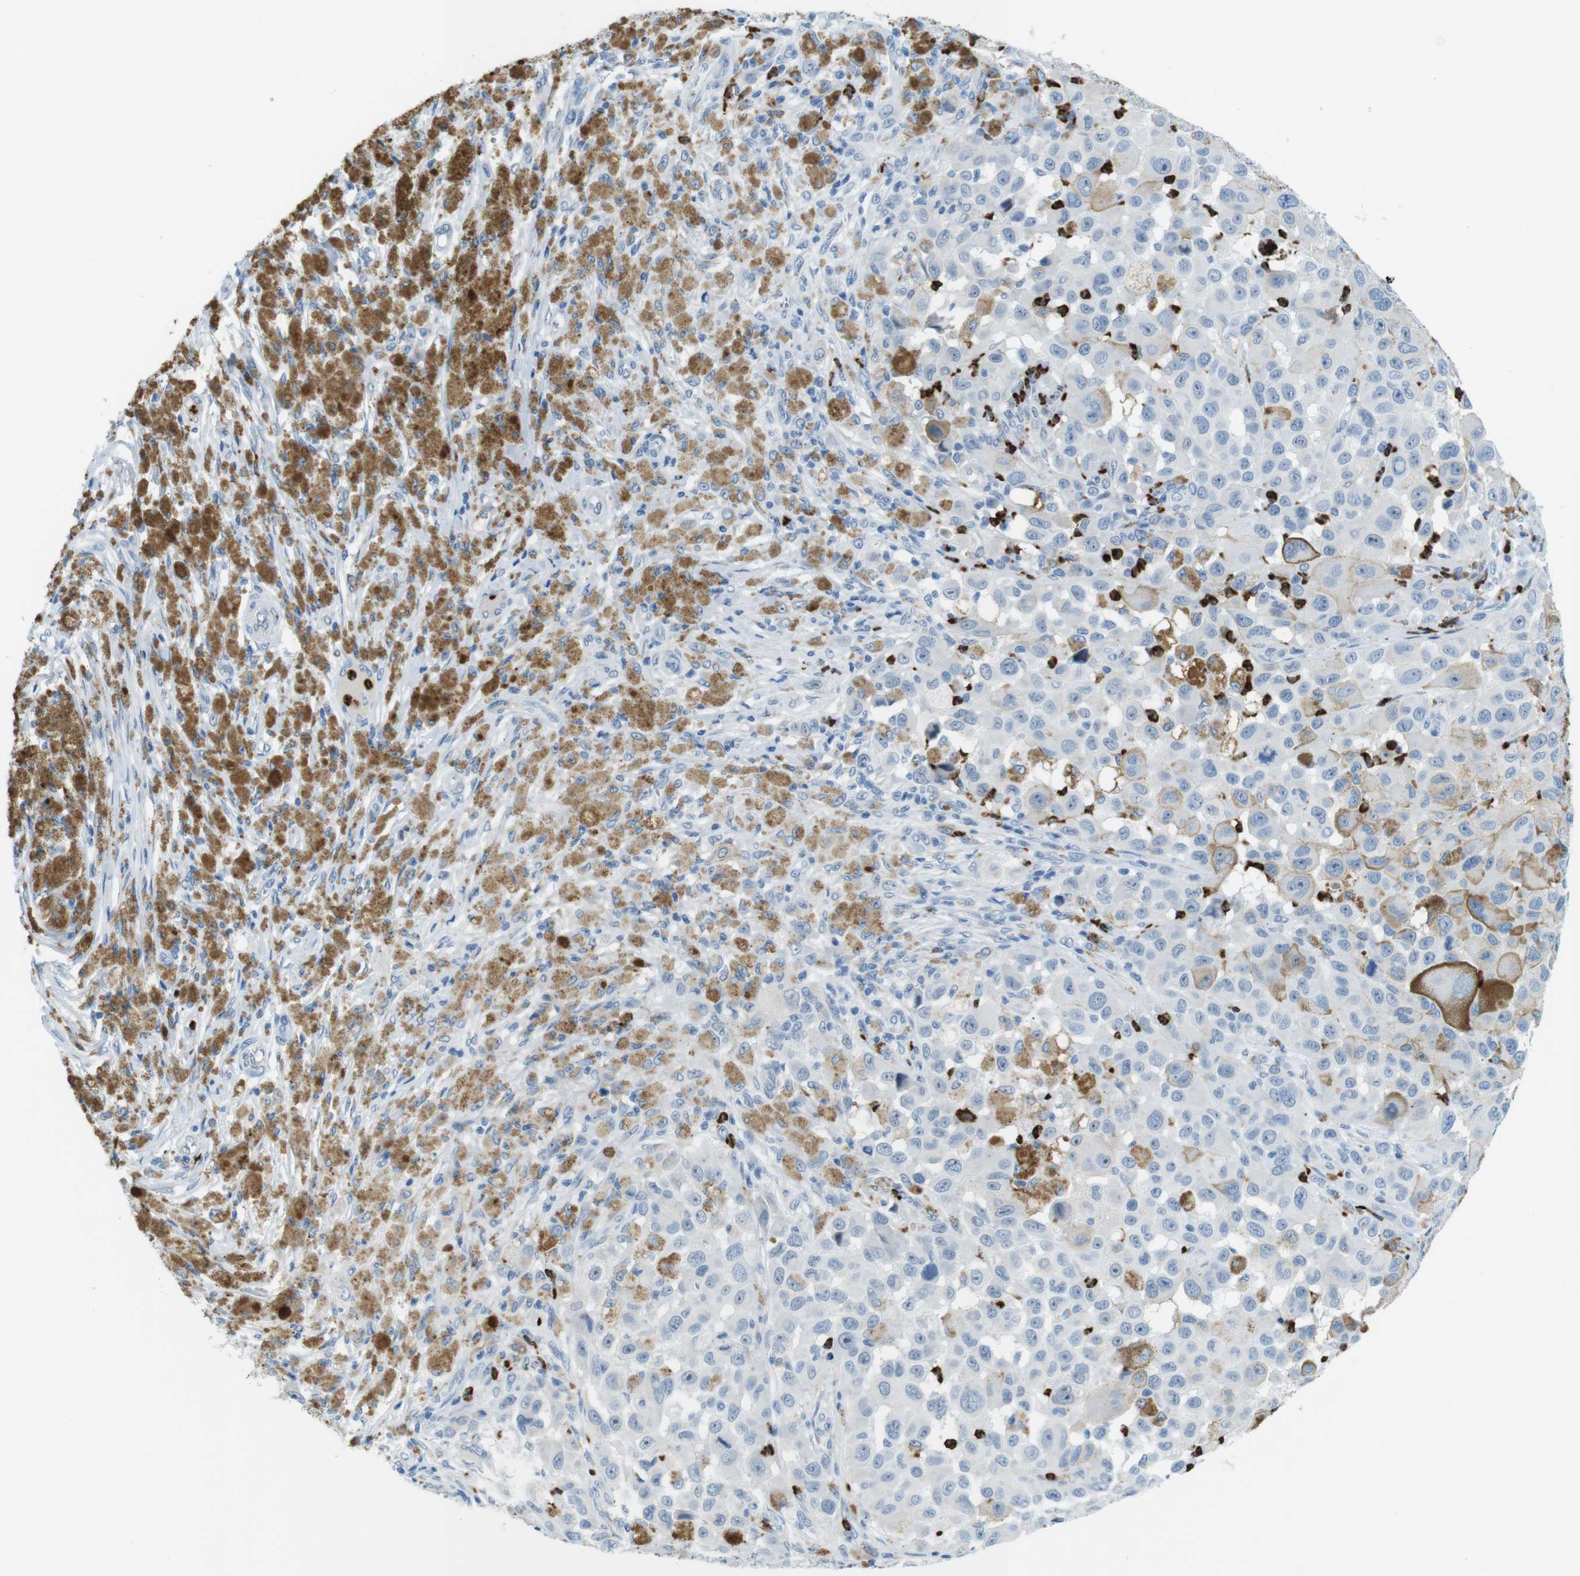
{"staining": {"intensity": "negative", "quantity": "none", "location": "none"}, "tissue": "melanoma", "cell_type": "Tumor cells", "image_type": "cancer", "snomed": [{"axis": "morphology", "description": "Malignant melanoma, NOS"}, {"axis": "topography", "description": "Skin"}], "caption": "Immunohistochemistry of human melanoma exhibits no expression in tumor cells.", "gene": "MCEMP1", "patient": {"sex": "male", "age": 96}}